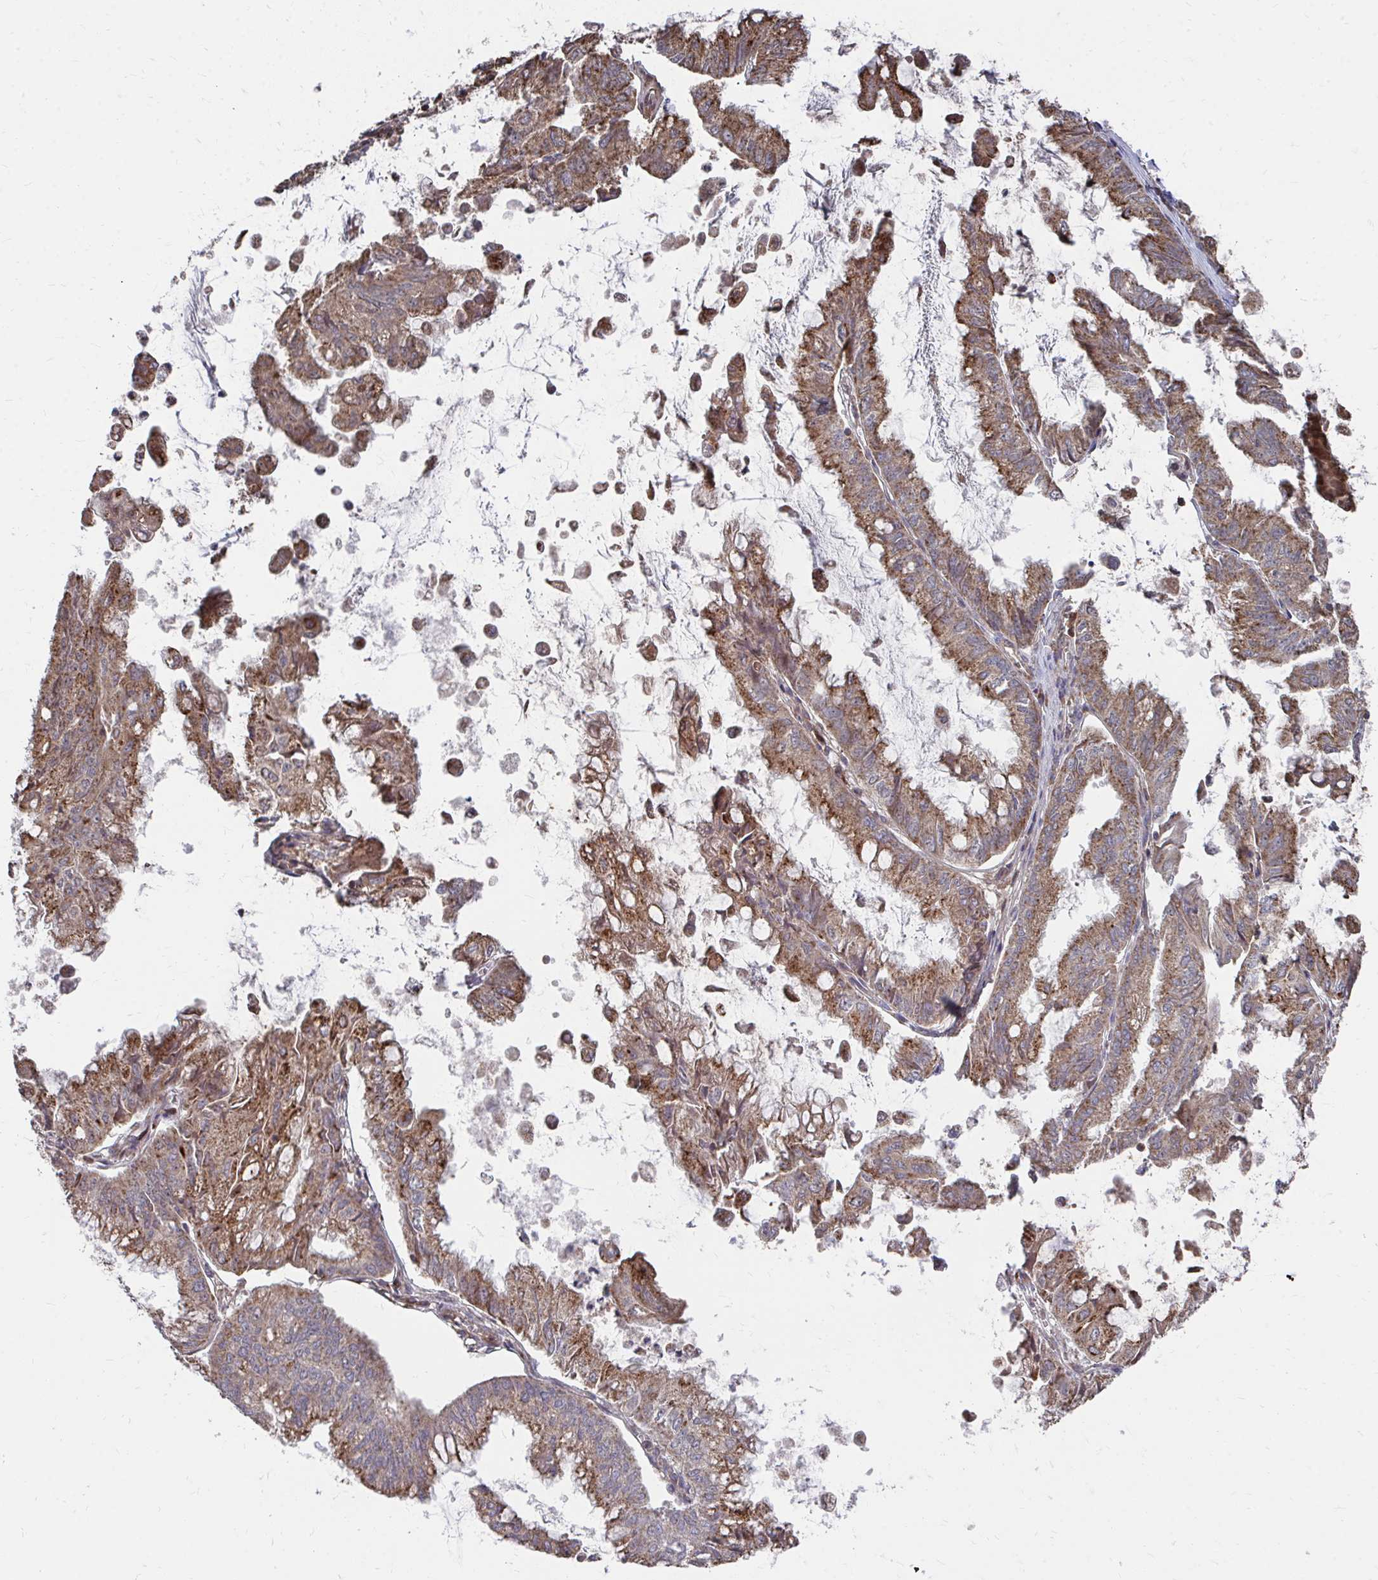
{"staining": {"intensity": "moderate", "quantity": ">75%", "location": "cytoplasmic/membranous"}, "tissue": "stomach cancer", "cell_type": "Tumor cells", "image_type": "cancer", "snomed": [{"axis": "morphology", "description": "Adenocarcinoma, NOS"}, {"axis": "topography", "description": "Stomach, upper"}], "caption": "A micrograph of stomach cancer (adenocarcinoma) stained for a protein displays moderate cytoplasmic/membranous brown staining in tumor cells. (Brightfield microscopy of DAB IHC at high magnification).", "gene": "FAM89A", "patient": {"sex": "male", "age": 80}}